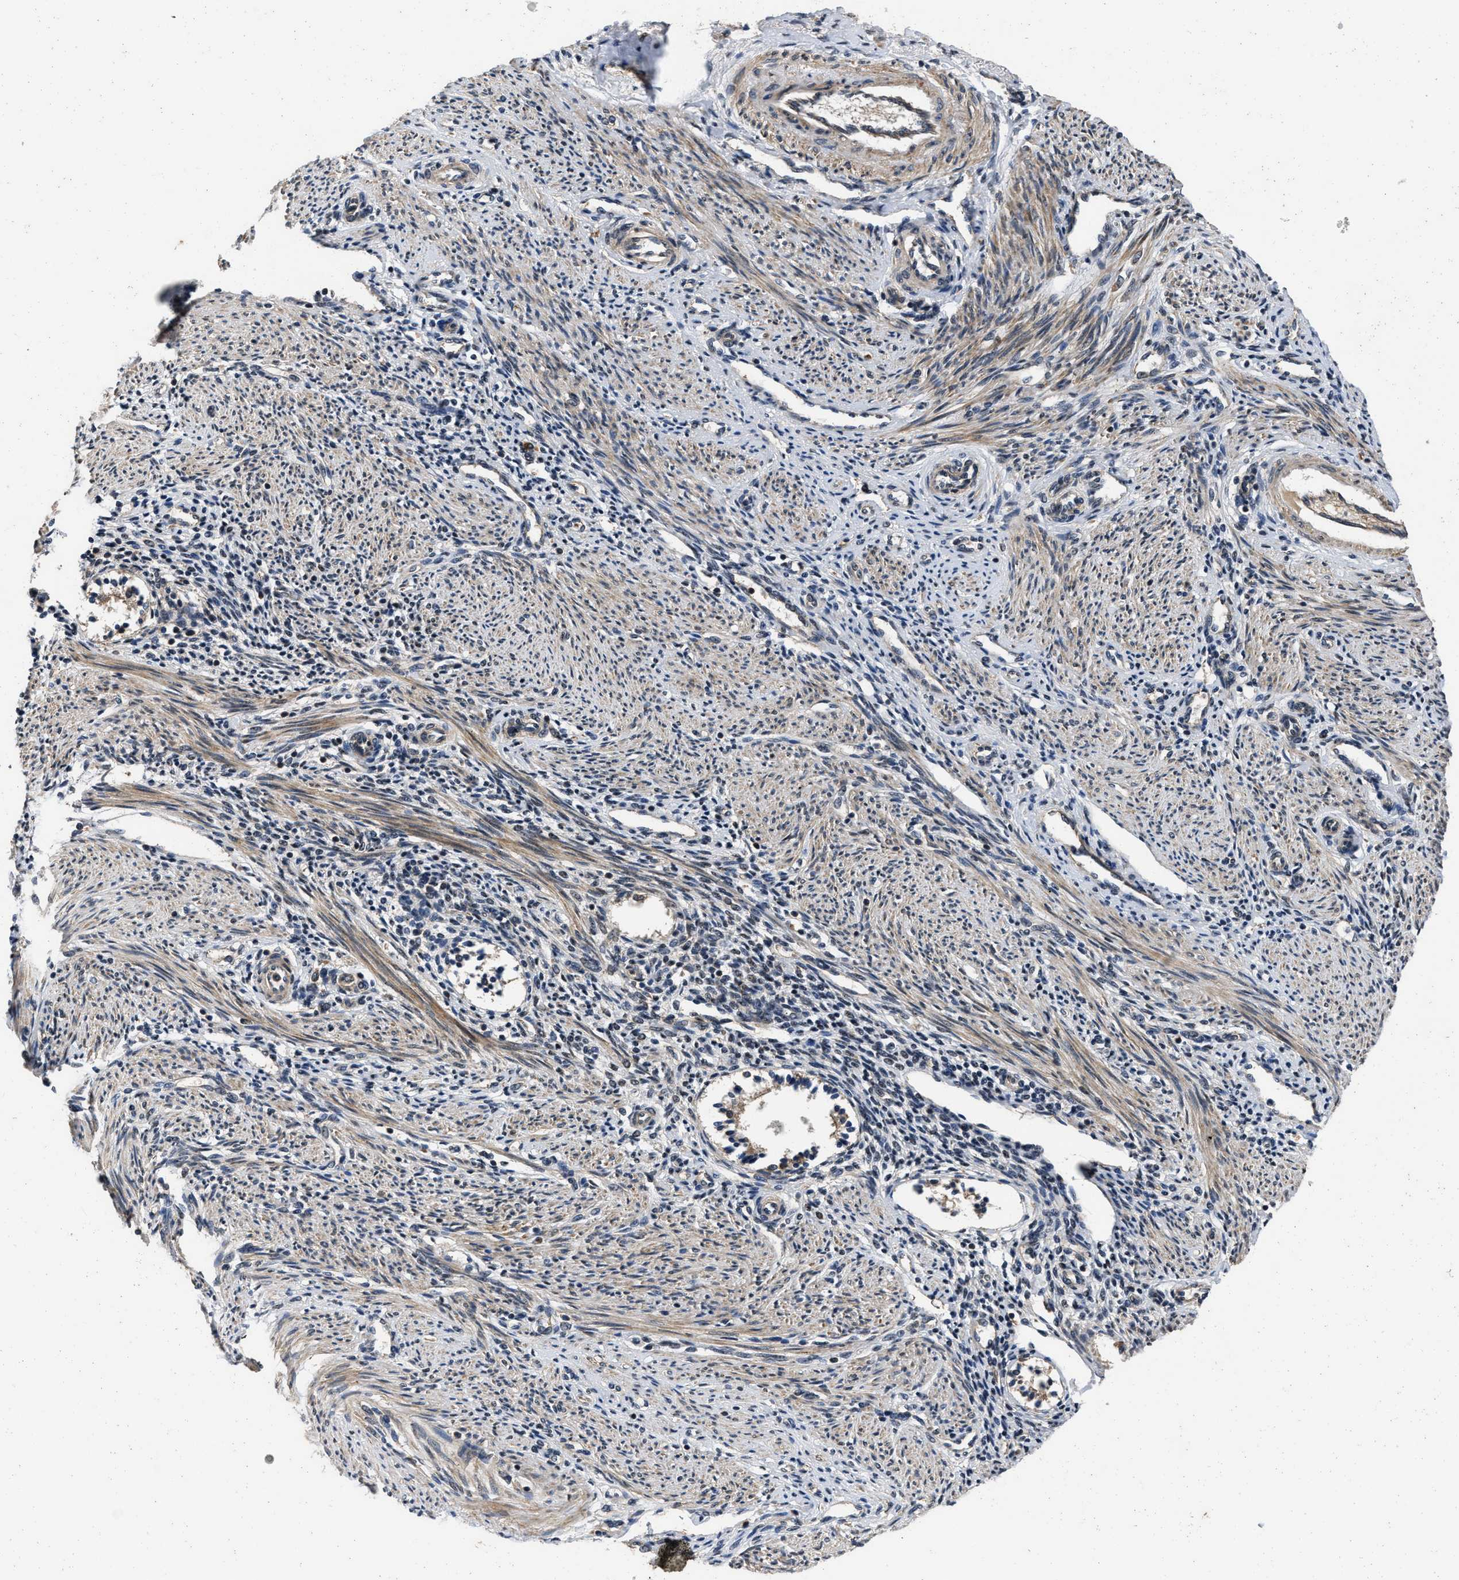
{"staining": {"intensity": "moderate", "quantity": "25%-75%", "location": "cytoplasmic/membranous"}, "tissue": "endometrium", "cell_type": "Cells in endometrial stroma", "image_type": "normal", "snomed": [{"axis": "morphology", "description": "Normal tissue, NOS"}, {"axis": "topography", "description": "Endometrium"}], "caption": "Immunohistochemistry image of normal endometrium: endometrium stained using immunohistochemistry demonstrates medium levels of moderate protein expression localized specifically in the cytoplasmic/membranous of cells in endometrial stroma, appearing as a cytoplasmic/membranous brown color.", "gene": "PRDM14", "patient": {"sex": "female", "age": 42}}